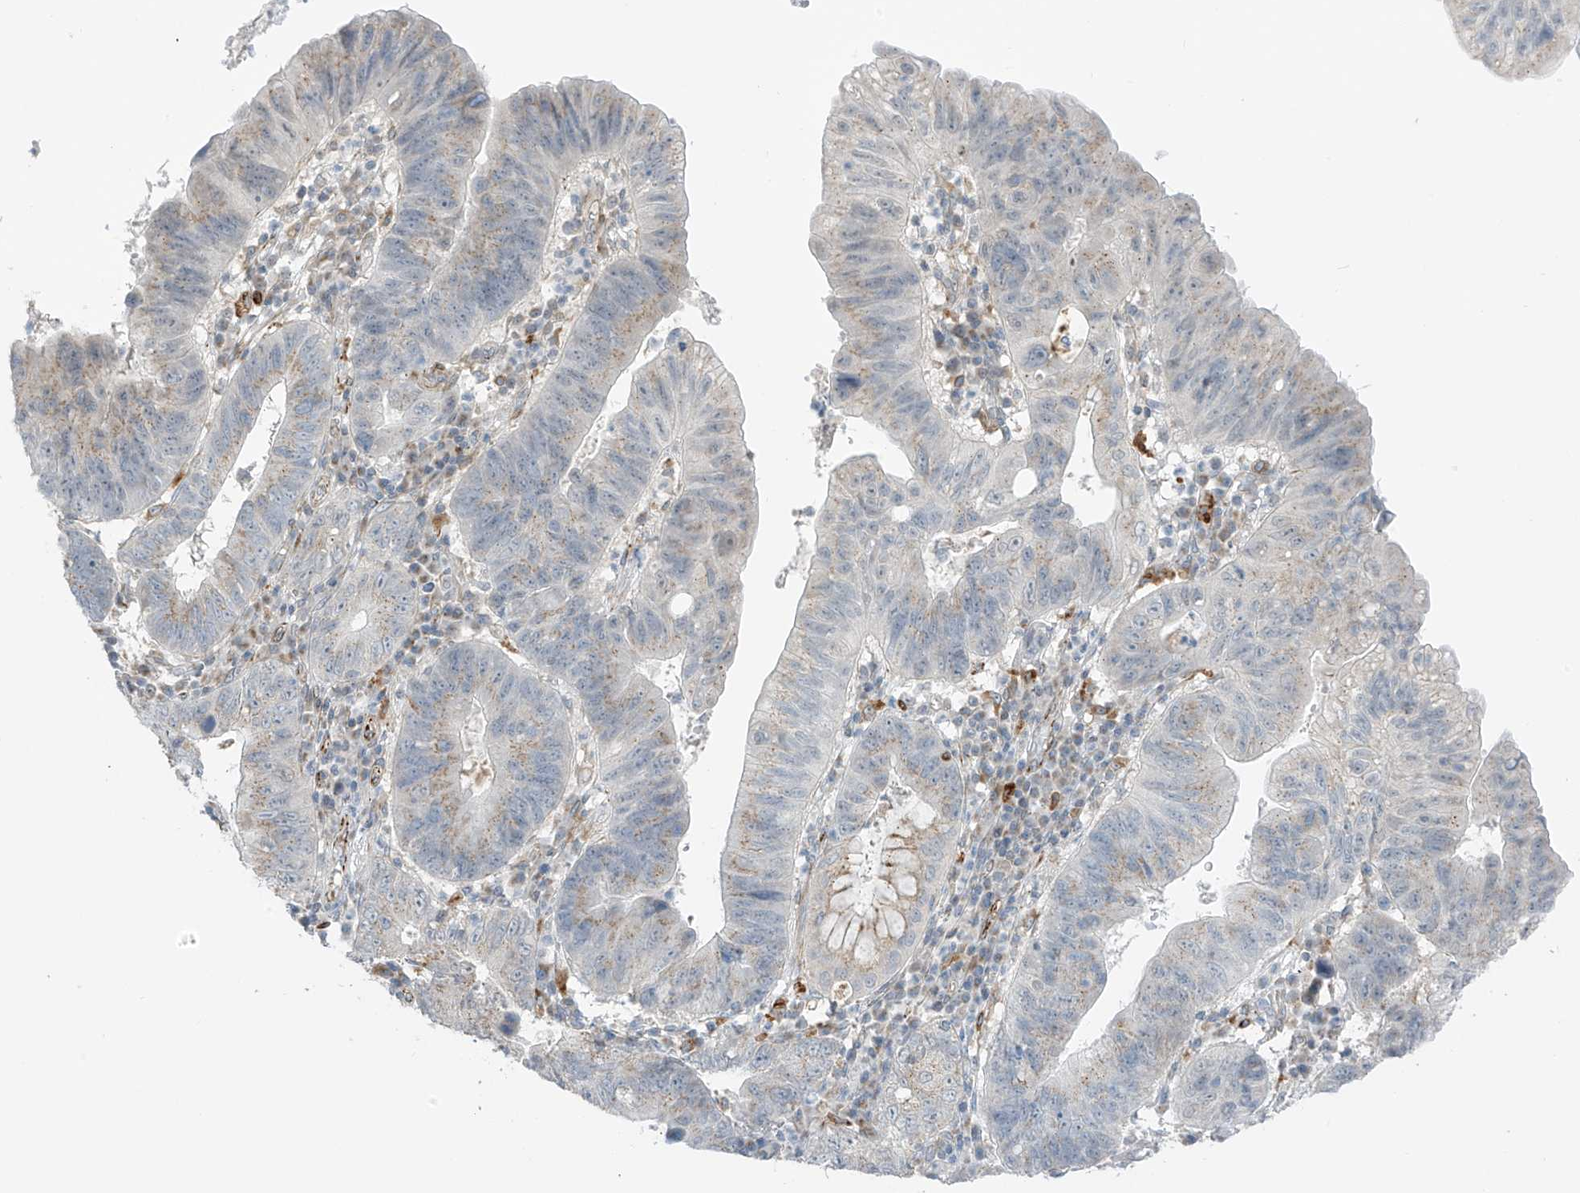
{"staining": {"intensity": "weak", "quantity": "25%-75%", "location": "cytoplasmic/membranous"}, "tissue": "stomach cancer", "cell_type": "Tumor cells", "image_type": "cancer", "snomed": [{"axis": "morphology", "description": "Adenocarcinoma, NOS"}, {"axis": "topography", "description": "Stomach"}], "caption": "An image of stomach cancer (adenocarcinoma) stained for a protein displays weak cytoplasmic/membranous brown staining in tumor cells. (IHC, brightfield microscopy, high magnification).", "gene": "HS6ST2", "patient": {"sex": "male", "age": 59}}